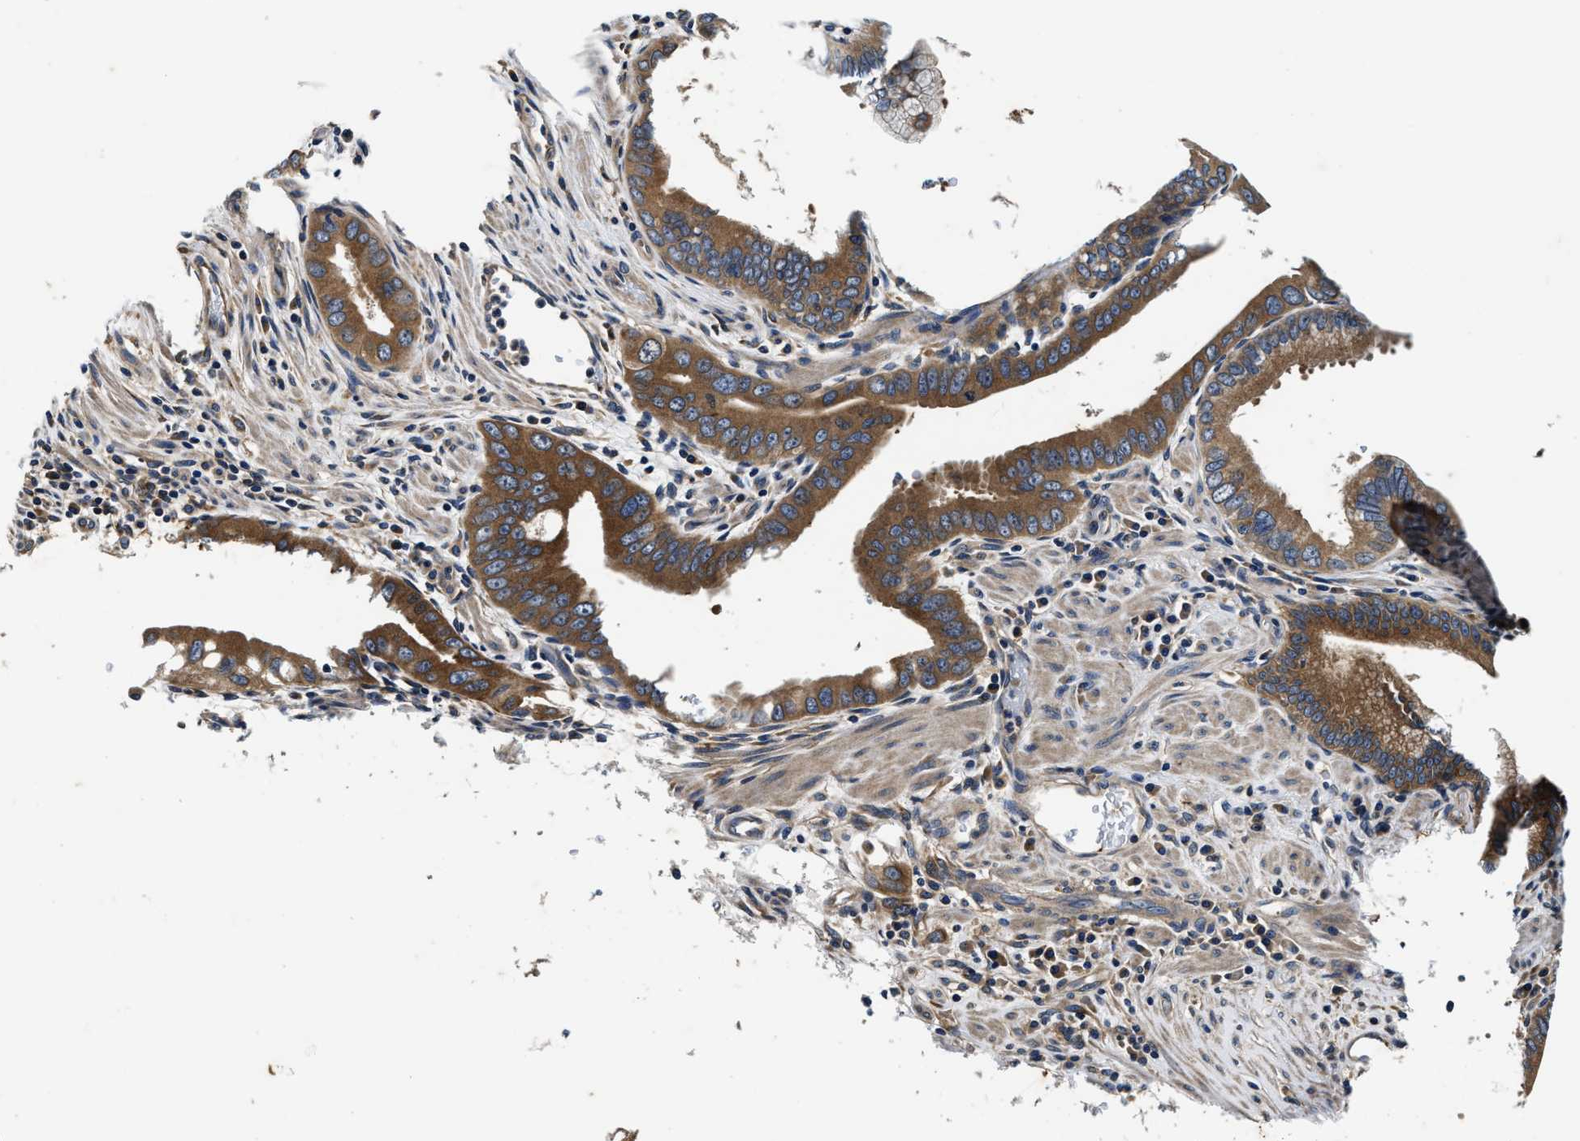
{"staining": {"intensity": "moderate", "quantity": ">75%", "location": "cytoplasmic/membranous"}, "tissue": "pancreatic cancer", "cell_type": "Tumor cells", "image_type": "cancer", "snomed": [{"axis": "morphology", "description": "Normal tissue, NOS"}, {"axis": "topography", "description": "Lymph node"}], "caption": "This image reveals IHC staining of pancreatic cancer, with medium moderate cytoplasmic/membranous expression in about >75% of tumor cells.", "gene": "PI4KB", "patient": {"sex": "male", "age": 50}}